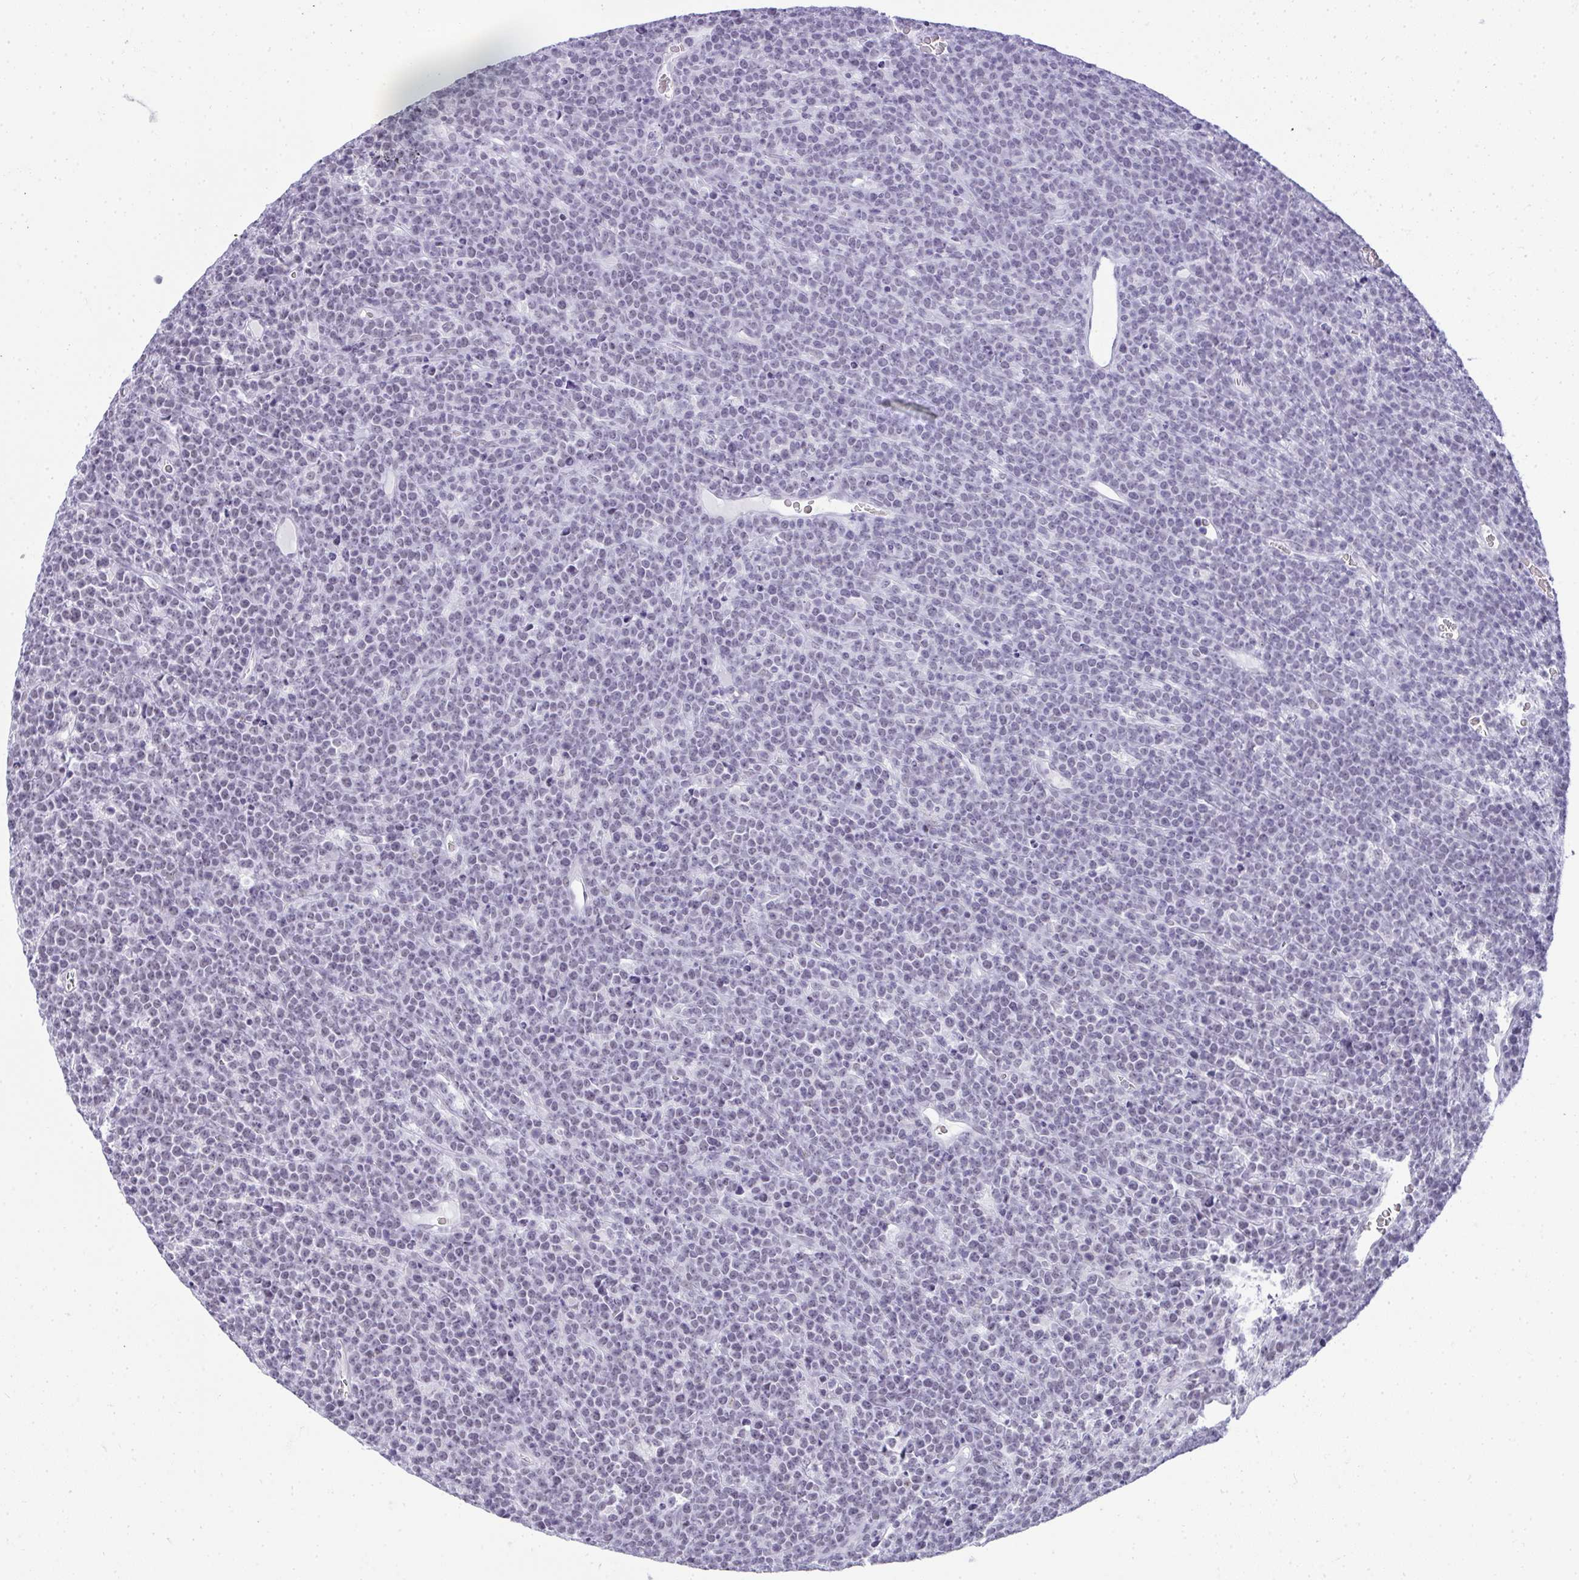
{"staining": {"intensity": "negative", "quantity": "none", "location": "none"}, "tissue": "lymphoma", "cell_type": "Tumor cells", "image_type": "cancer", "snomed": [{"axis": "morphology", "description": "Malignant lymphoma, non-Hodgkin's type, High grade"}, {"axis": "topography", "description": "Ovary"}], "caption": "Photomicrograph shows no protein staining in tumor cells of malignant lymphoma, non-Hodgkin's type (high-grade) tissue.", "gene": "PLA2G1B", "patient": {"sex": "female", "age": 56}}